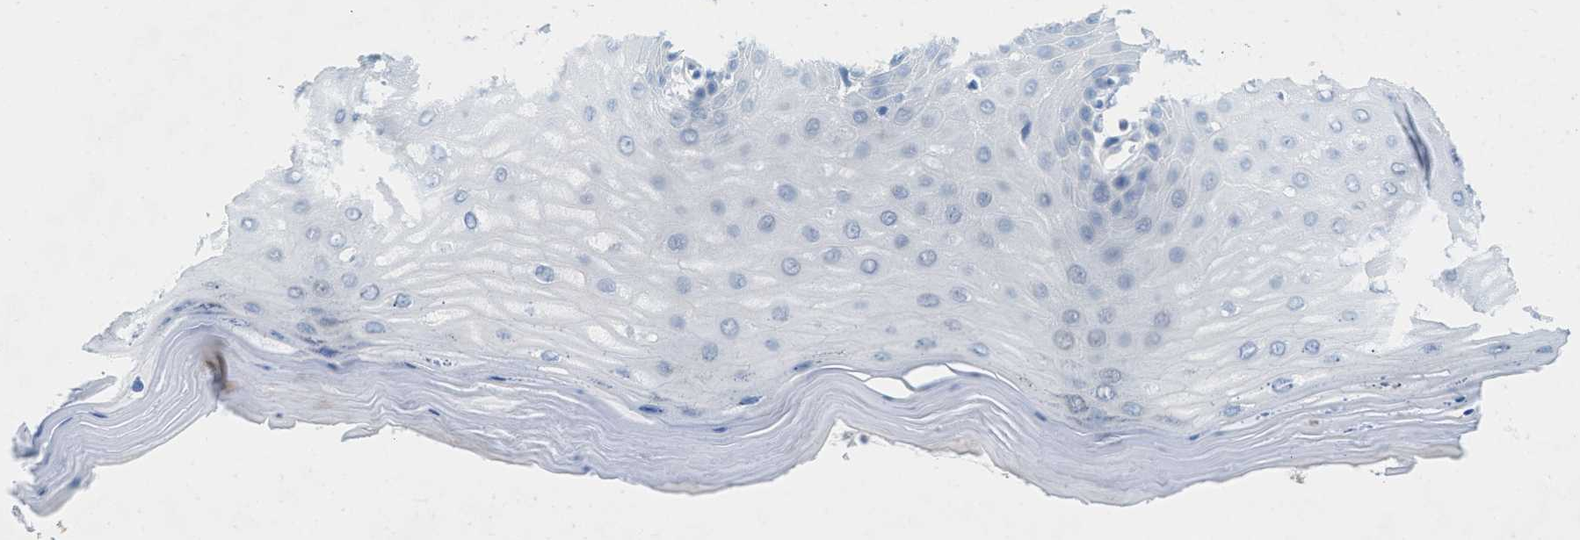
{"staining": {"intensity": "negative", "quantity": "none", "location": "none"}, "tissue": "cervix", "cell_type": "Glandular cells", "image_type": "normal", "snomed": [{"axis": "morphology", "description": "Normal tissue, NOS"}, {"axis": "topography", "description": "Cervix"}], "caption": "Immunohistochemistry of unremarkable cervix shows no expression in glandular cells. Brightfield microscopy of immunohistochemistry (IHC) stained with DAB (3,3'-diaminobenzidine) (brown) and hematoxylin (blue), captured at high magnification.", "gene": "TSPAN3", "patient": {"sex": "female", "age": 55}}